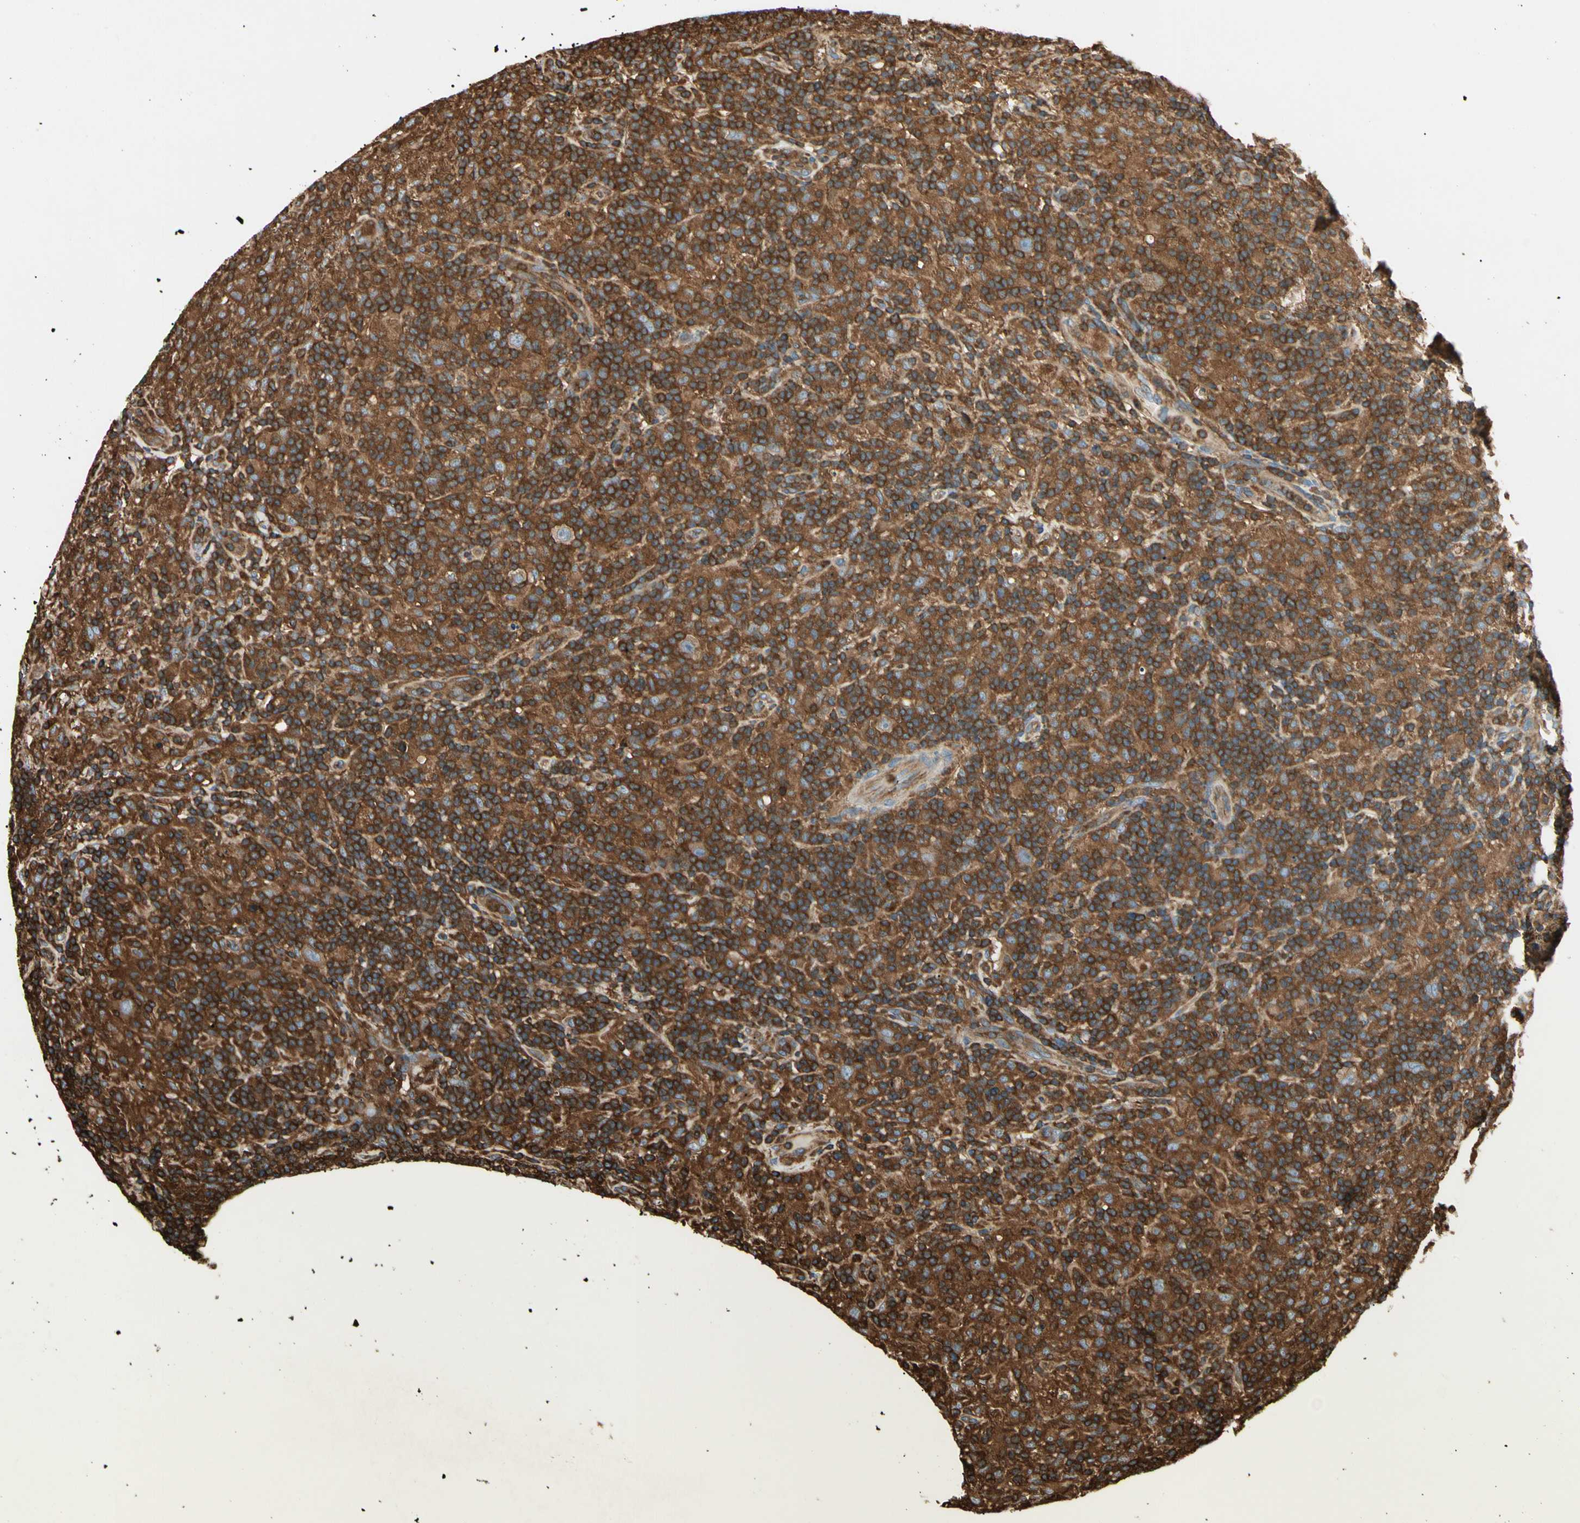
{"staining": {"intensity": "strong", "quantity": ">75%", "location": "cytoplasmic/membranous"}, "tissue": "lymphoma", "cell_type": "Tumor cells", "image_type": "cancer", "snomed": [{"axis": "morphology", "description": "Hodgkin's disease, NOS"}, {"axis": "topography", "description": "Lymph node"}], "caption": "This image reveals immunohistochemistry staining of Hodgkin's disease, with high strong cytoplasmic/membranous positivity in approximately >75% of tumor cells.", "gene": "ARPC2", "patient": {"sex": "male", "age": 70}}